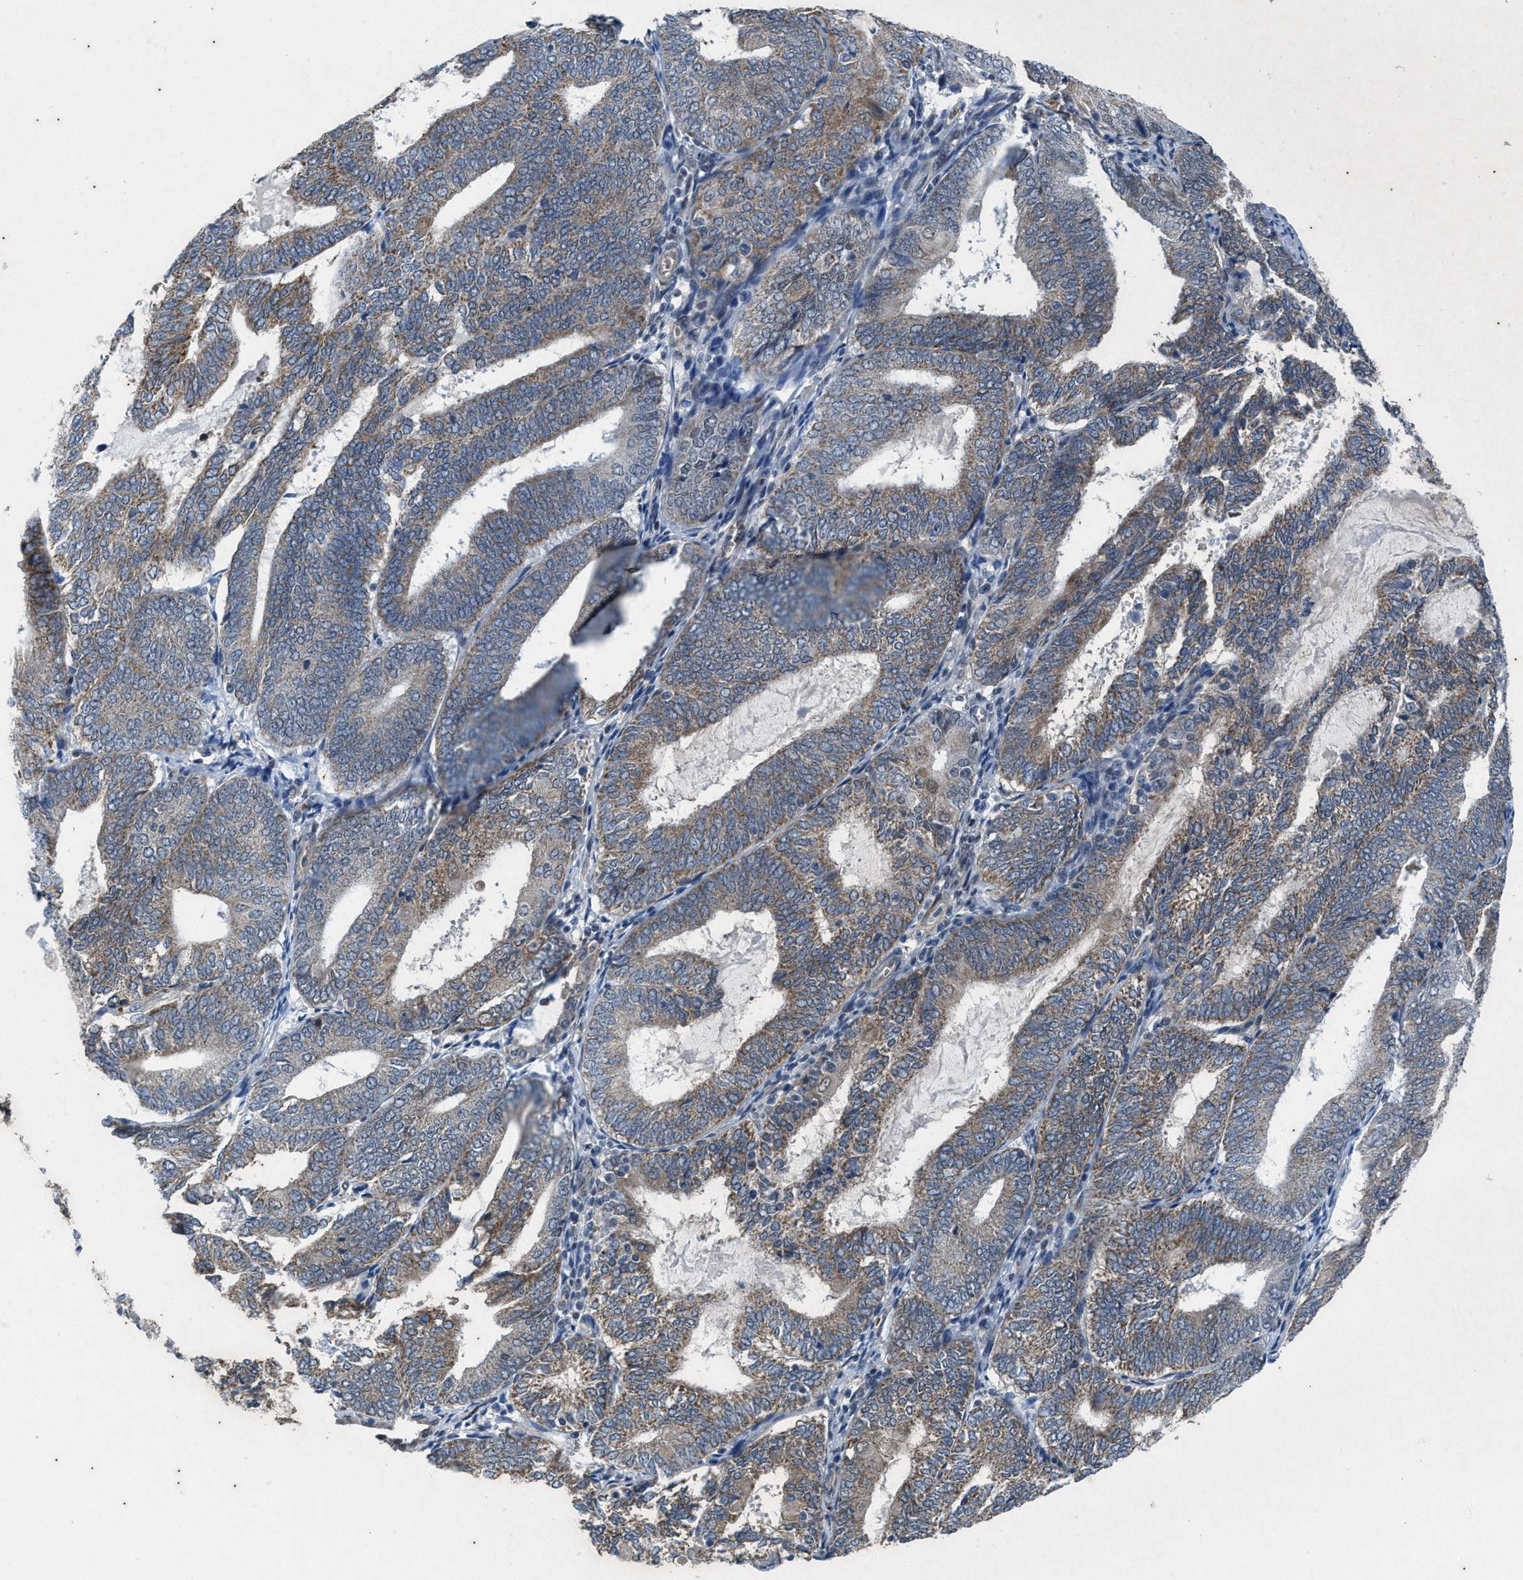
{"staining": {"intensity": "moderate", "quantity": "25%-75%", "location": "cytoplasmic/membranous"}, "tissue": "endometrial cancer", "cell_type": "Tumor cells", "image_type": "cancer", "snomed": [{"axis": "morphology", "description": "Adenocarcinoma, NOS"}, {"axis": "topography", "description": "Endometrium"}], "caption": "DAB (3,3'-diaminobenzidine) immunohistochemical staining of human endometrial adenocarcinoma exhibits moderate cytoplasmic/membranous protein expression in about 25%-75% of tumor cells. (DAB (3,3'-diaminobenzidine) IHC, brown staining for protein, blue staining for nuclei).", "gene": "KIF24", "patient": {"sex": "female", "age": 81}}